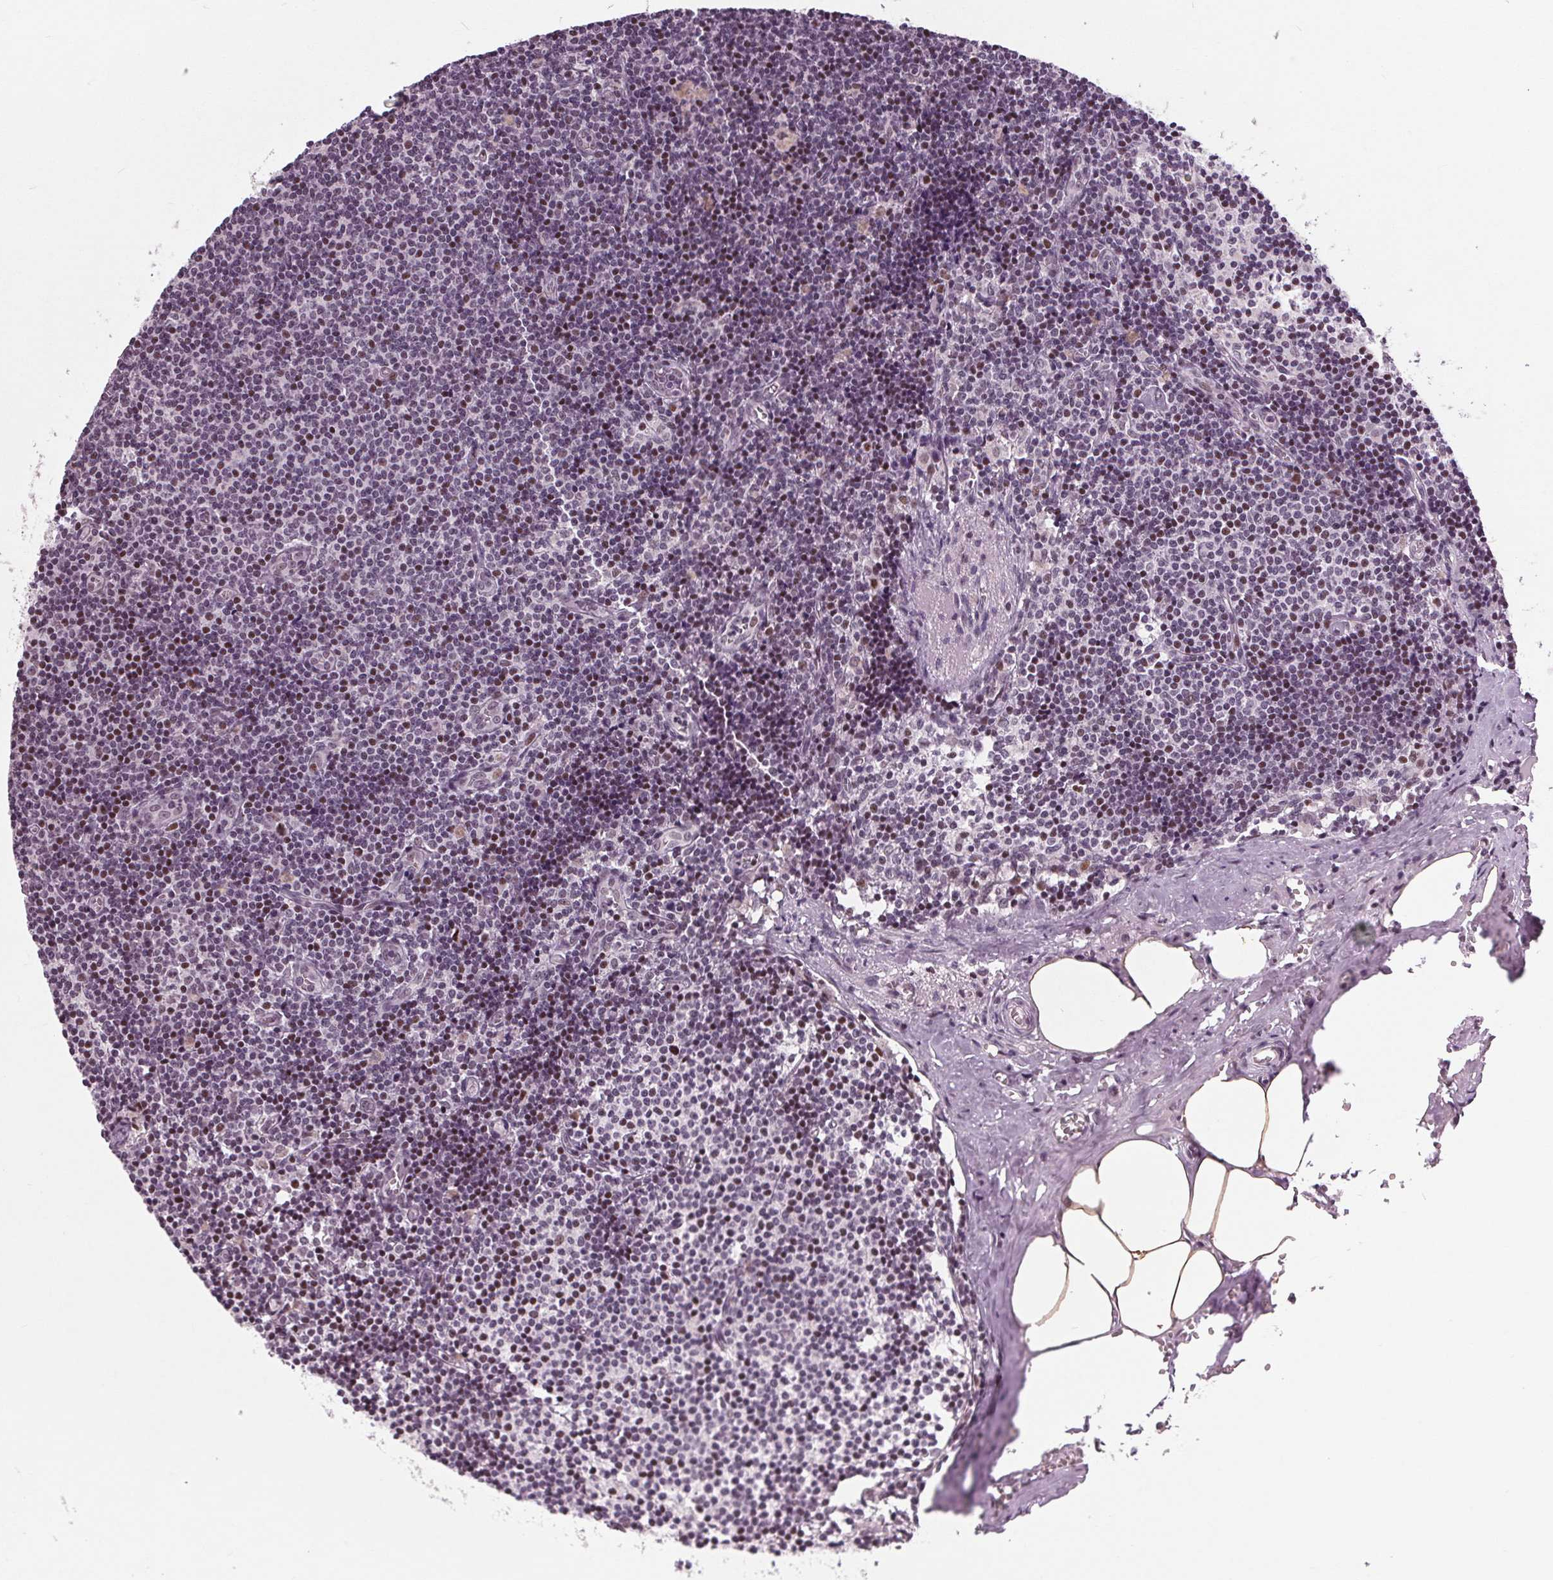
{"staining": {"intensity": "moderate", "quantity": ">75%", "location": "nuclear"}, "tissue": "lymph node", "cell_type": "Germinal center cells", "image_type": "normal", "snomed": [{"axis": "morphology", "description": "Normal tissue, NOS"}, {"axis": "topography", "description": "Lymph node"}], "caption": "High-magnification brightfield microscopy of normal lymph node stained with DAB (3,3'-diaminobenzidine) (brown) and counterstained with hematoxylin (blue). germinal center cells exhibit moderate nuclear staining is seen in about>75% of cells. (DAB = brown stain, brightfield microscopy at high magnification).", "gene": "TTC34", "patient": {"sex": "female", "age": 57}}